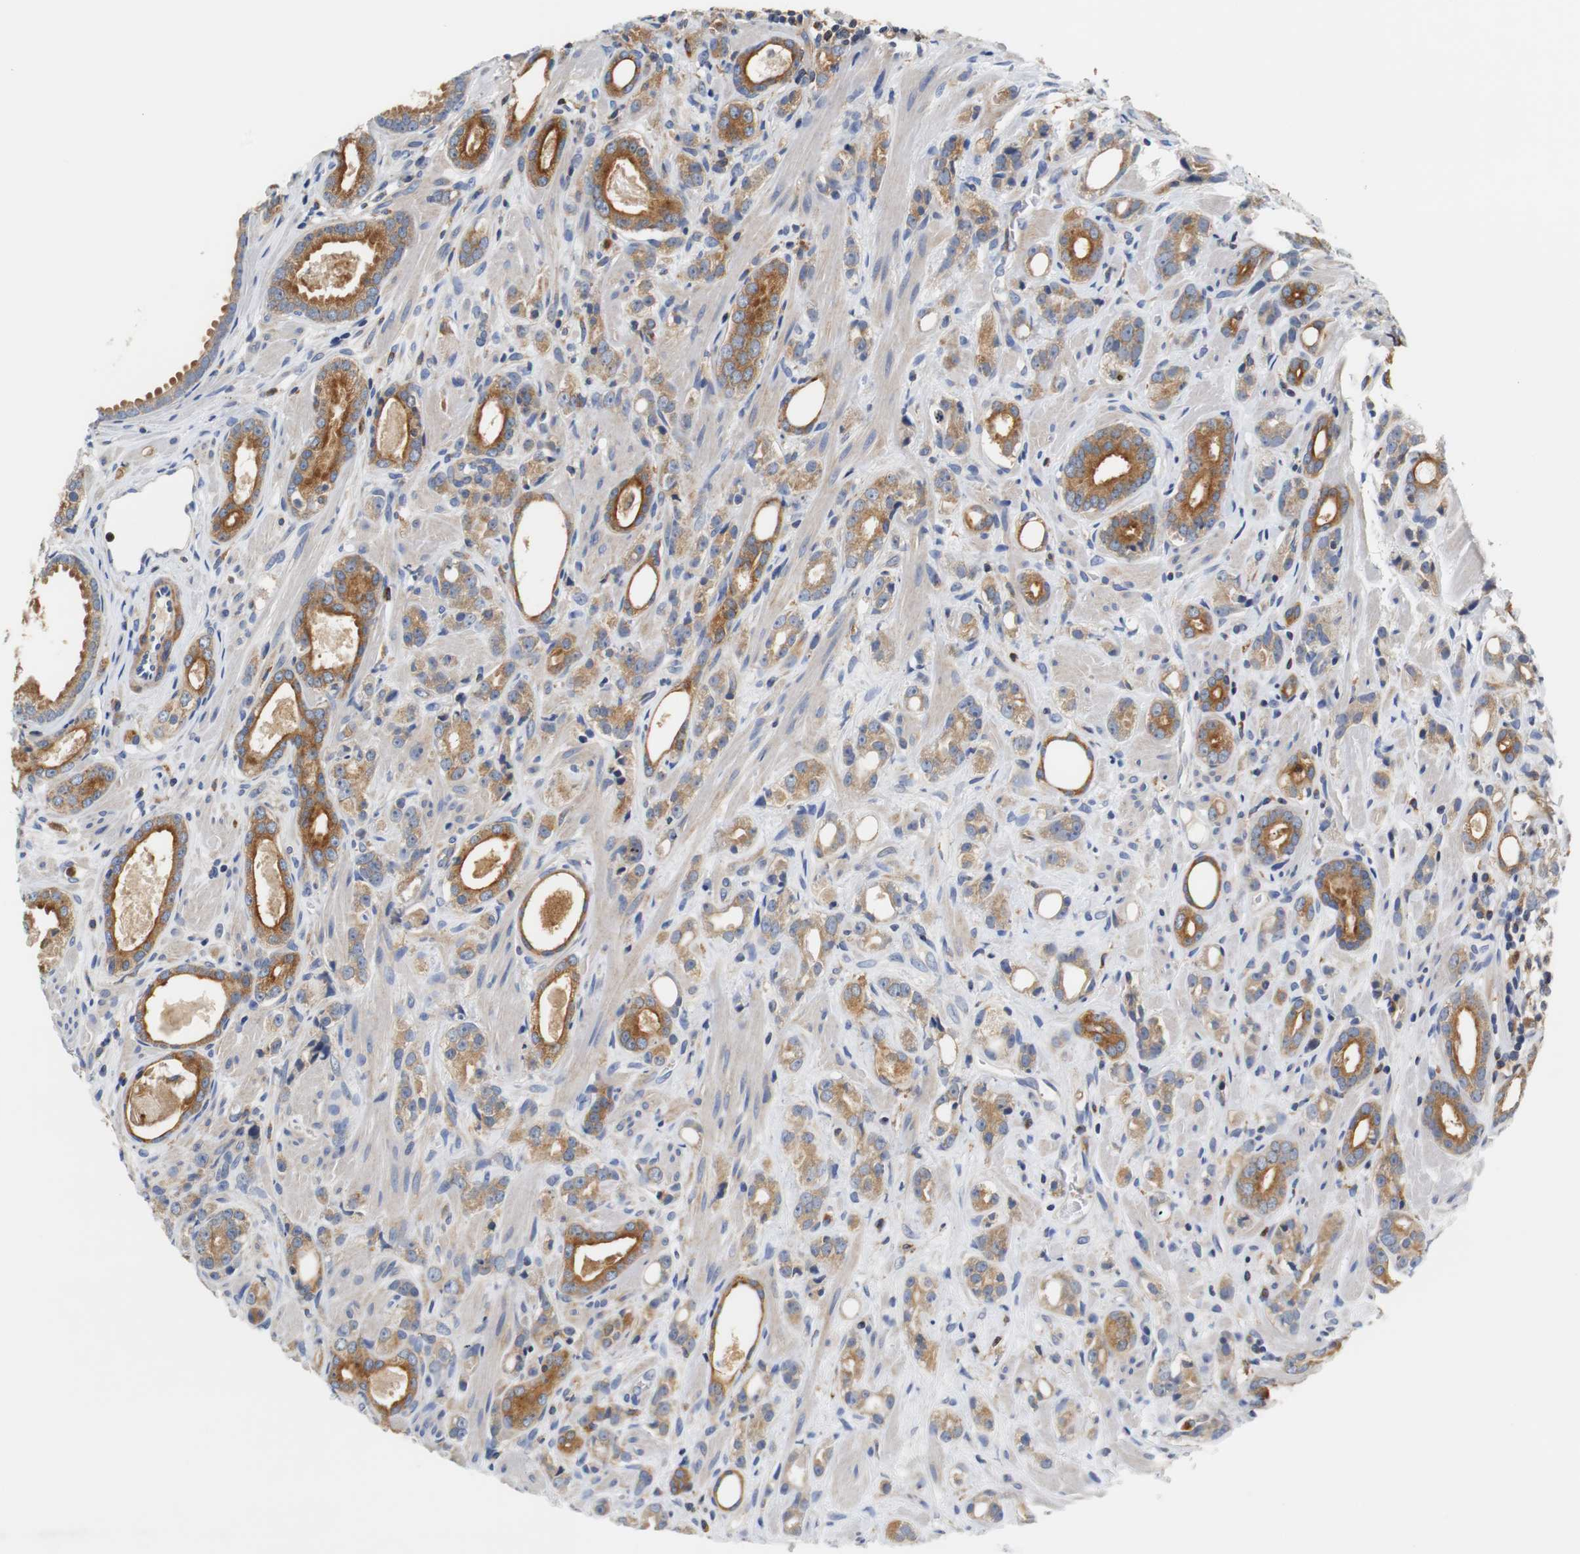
{"staining": {"intensity": "strong", "quantity": ">75%", "location": "cytoplasmic/membranous"}, "tissue": "prostate cancer", "cell_type": "Tumor cells", "image_type": "cancer", "snomed": [{"axis": "morphology", "description": "Adenocarcinoma, Low grade"}, {"axis": "topography", "description": "Prostate"}], "caption": "Immunohistochemistry of prostate cancer reveals high levels of strong cytoplasmic/membranous staining in approximately >75% of tumor cells. Using DAB (brown) and hematoxylin (blue) stains, captured at high magnification using brightfield microscopy.", "gene": "VAMP8", "patient": {"sex": "male", "age": 57}}